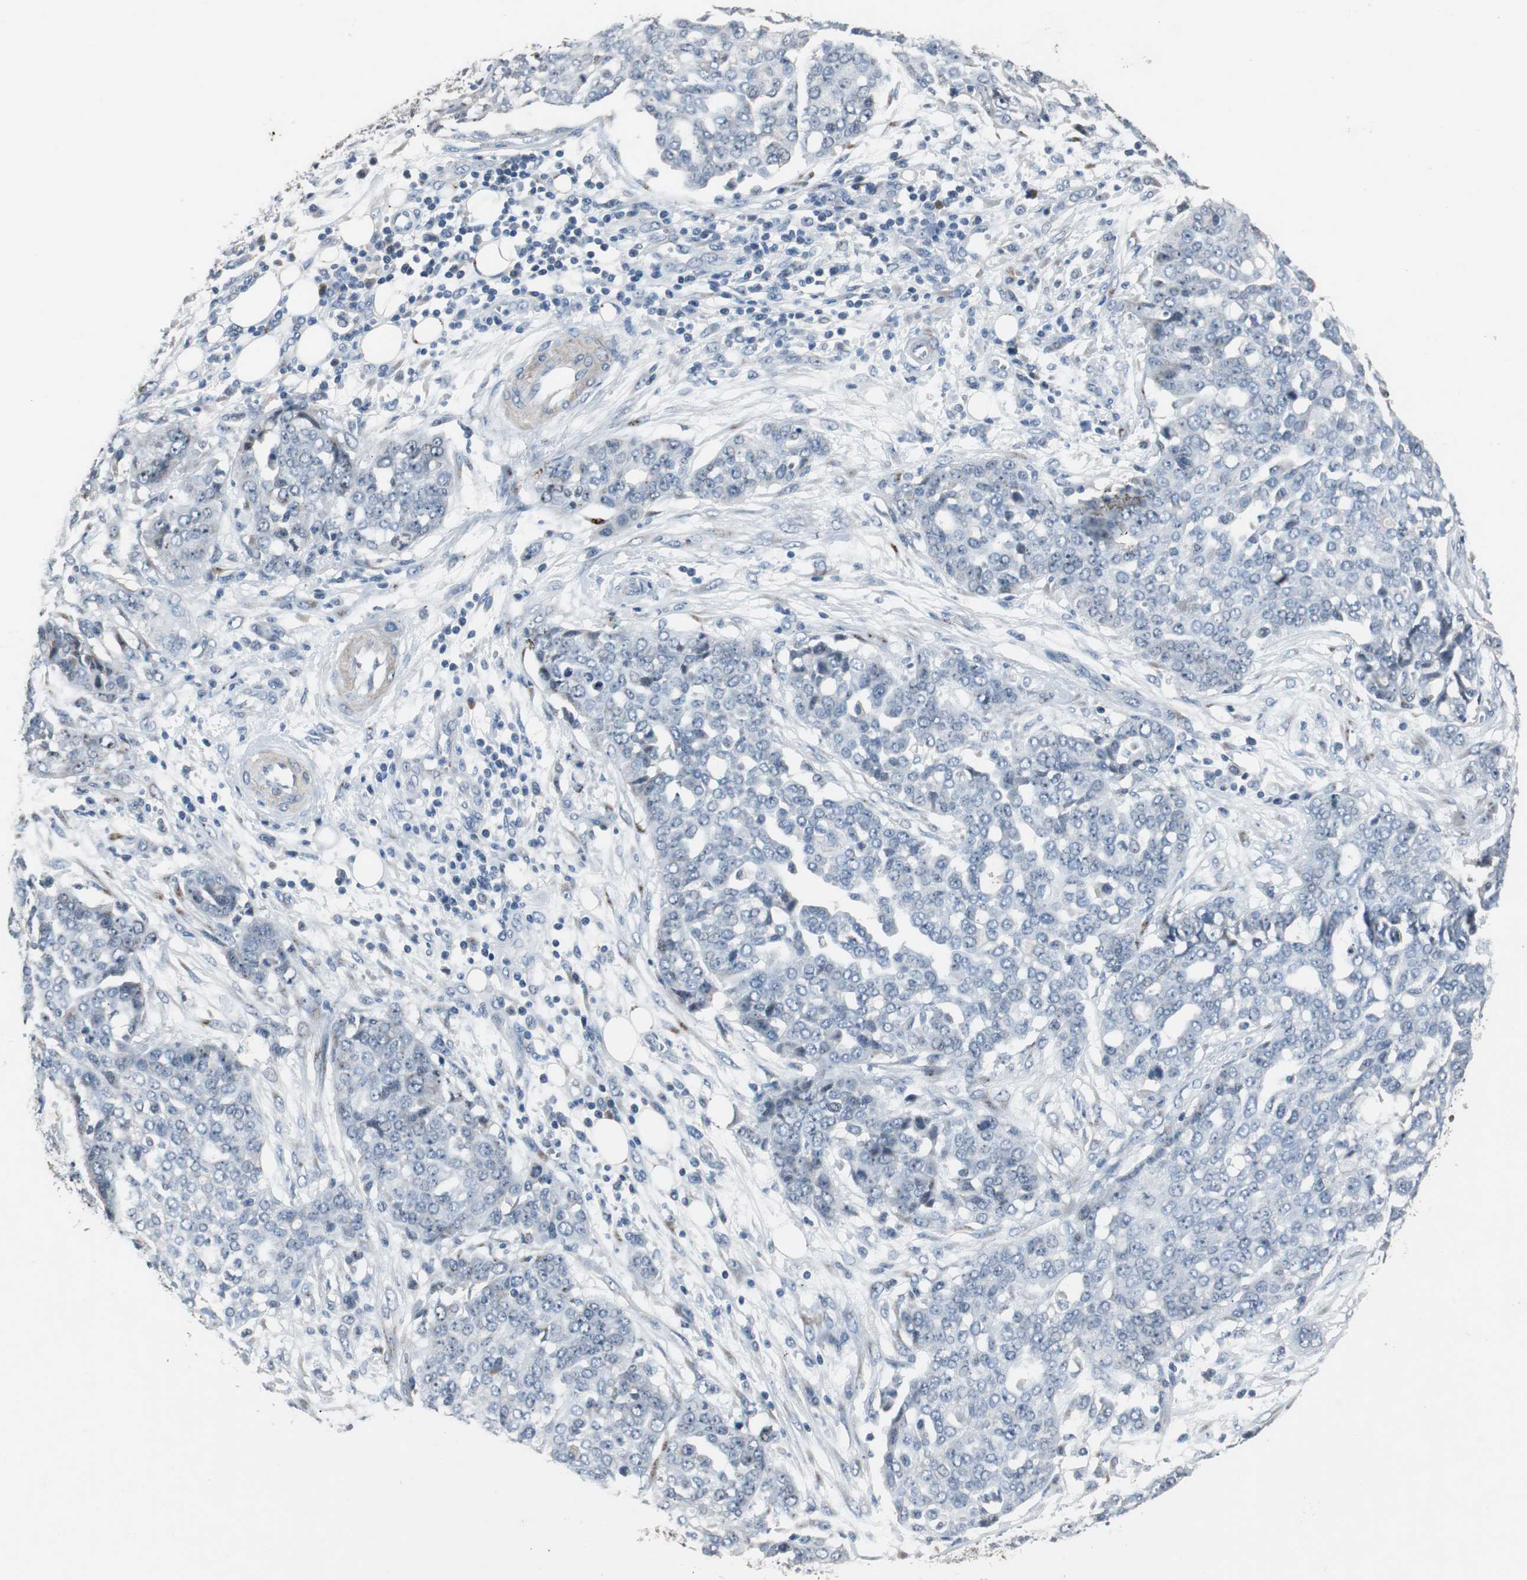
{"staining": {"intensity": "negative", "quantity": "none", "location": "none"}, "tissue": "ovarian cancer", "cell_type": "Tumor cells", "image_type": "cancer", "snomed": [{"axis": "morphology", "description": "Cystadenocarcinoma, serous, NOS"}, {"axis": "topography", "description": "Soft tissue"}, {"axis": "topography", "description": "Ovary"}], "caption": "A micrograph of human ovarian cancer (serous cystadenocarcinoma) is negative for staining in tumor cells.", "gene": "PCYT1B", "patient": {"sex": "female", "age": 57}}